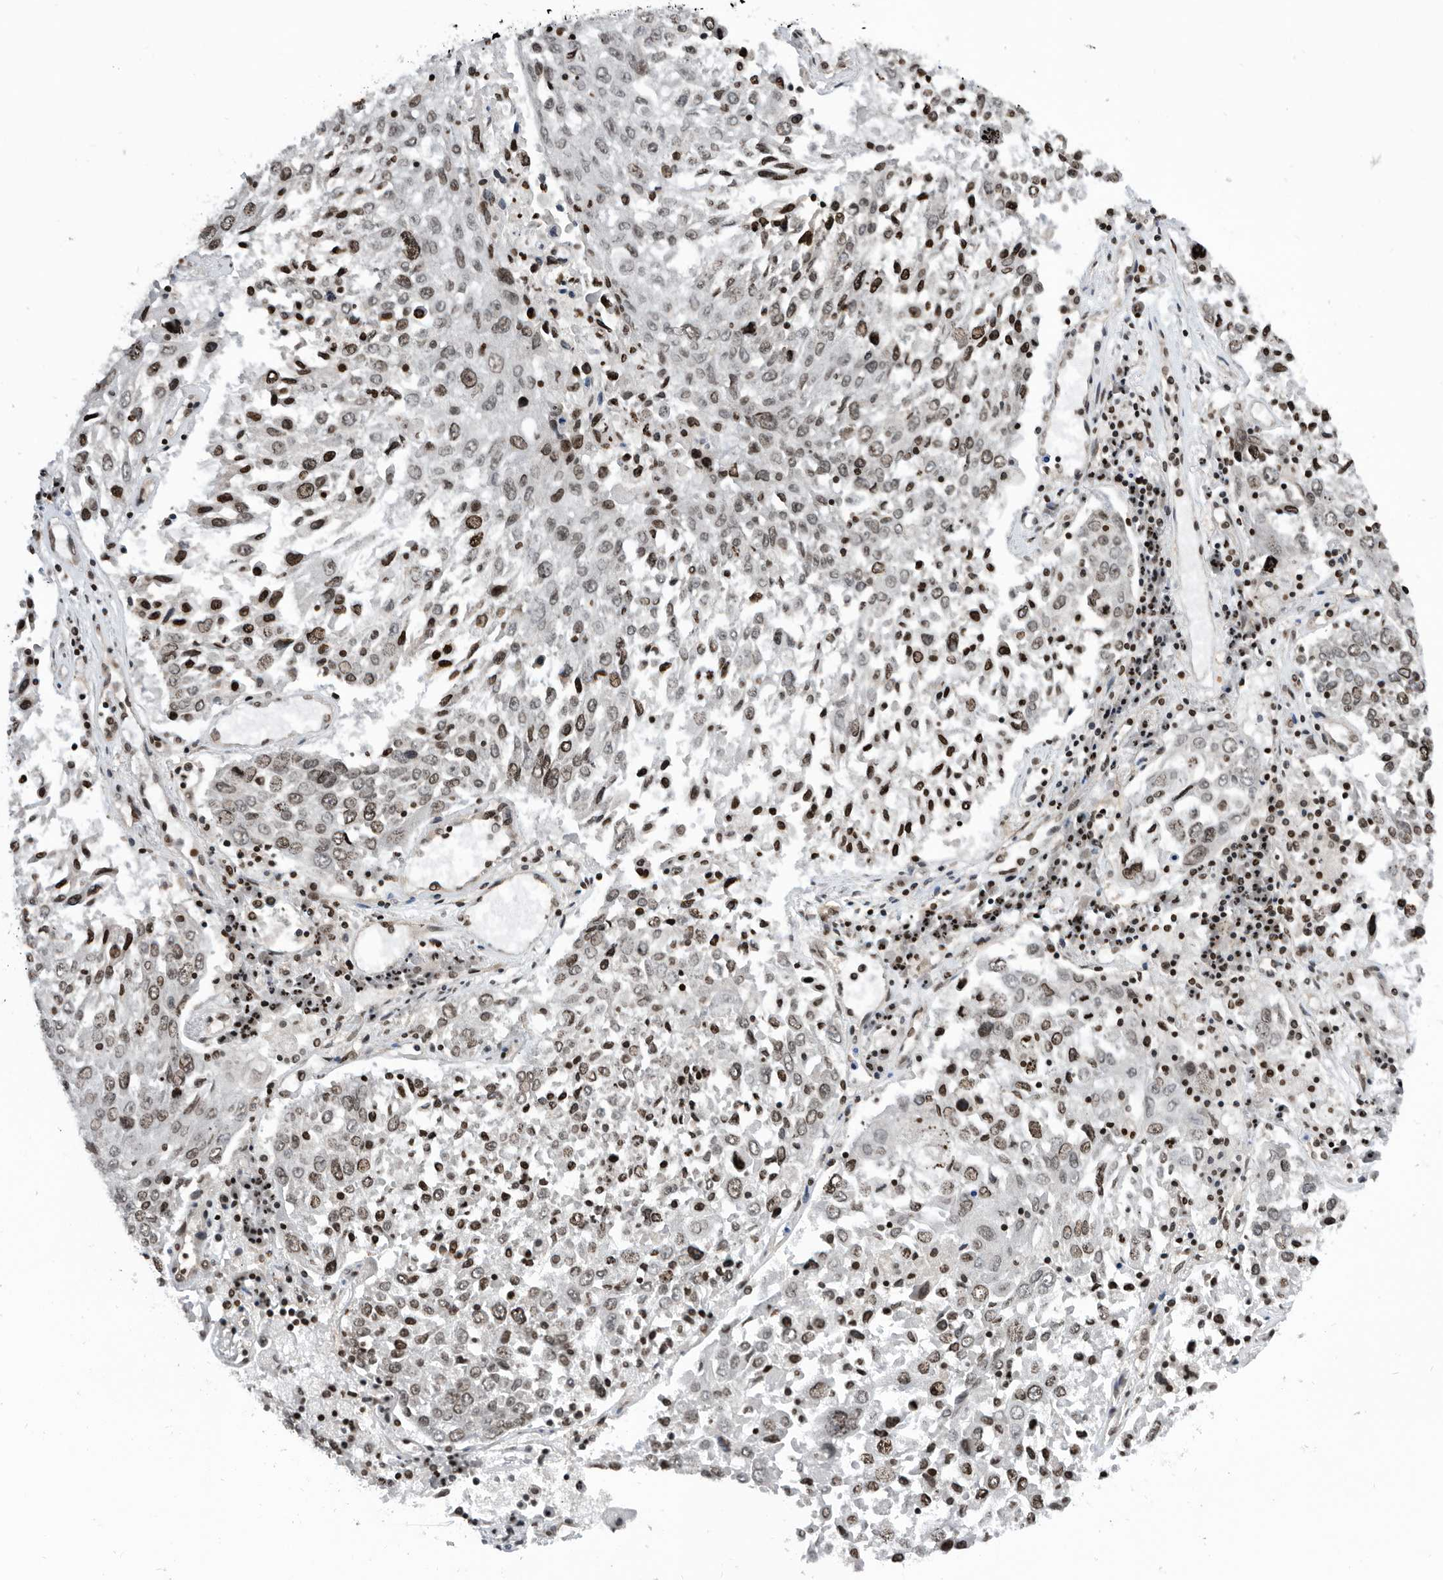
{"staining": {"intensity": "moderate", "quantity": ">75%", "location": "nuclear"}, "tissue": "lung cancer", "cell_type": "Tumor cells", "image_type": "cancer", "snomed": [{"axis": "morphology", "description": "Squamous cell carcinoma, NOS"}, {"axis": "topography", "description": "Lung"}], "caption": "High-power microscopy captured an IHC photomicrograph of lung cancer (squamous cell carcinoma), revealing moderate nuclear staining in about >75% of tumor cells.", "gene": "SNRNP48", "patient": {"sex": "male", "age": 65}}